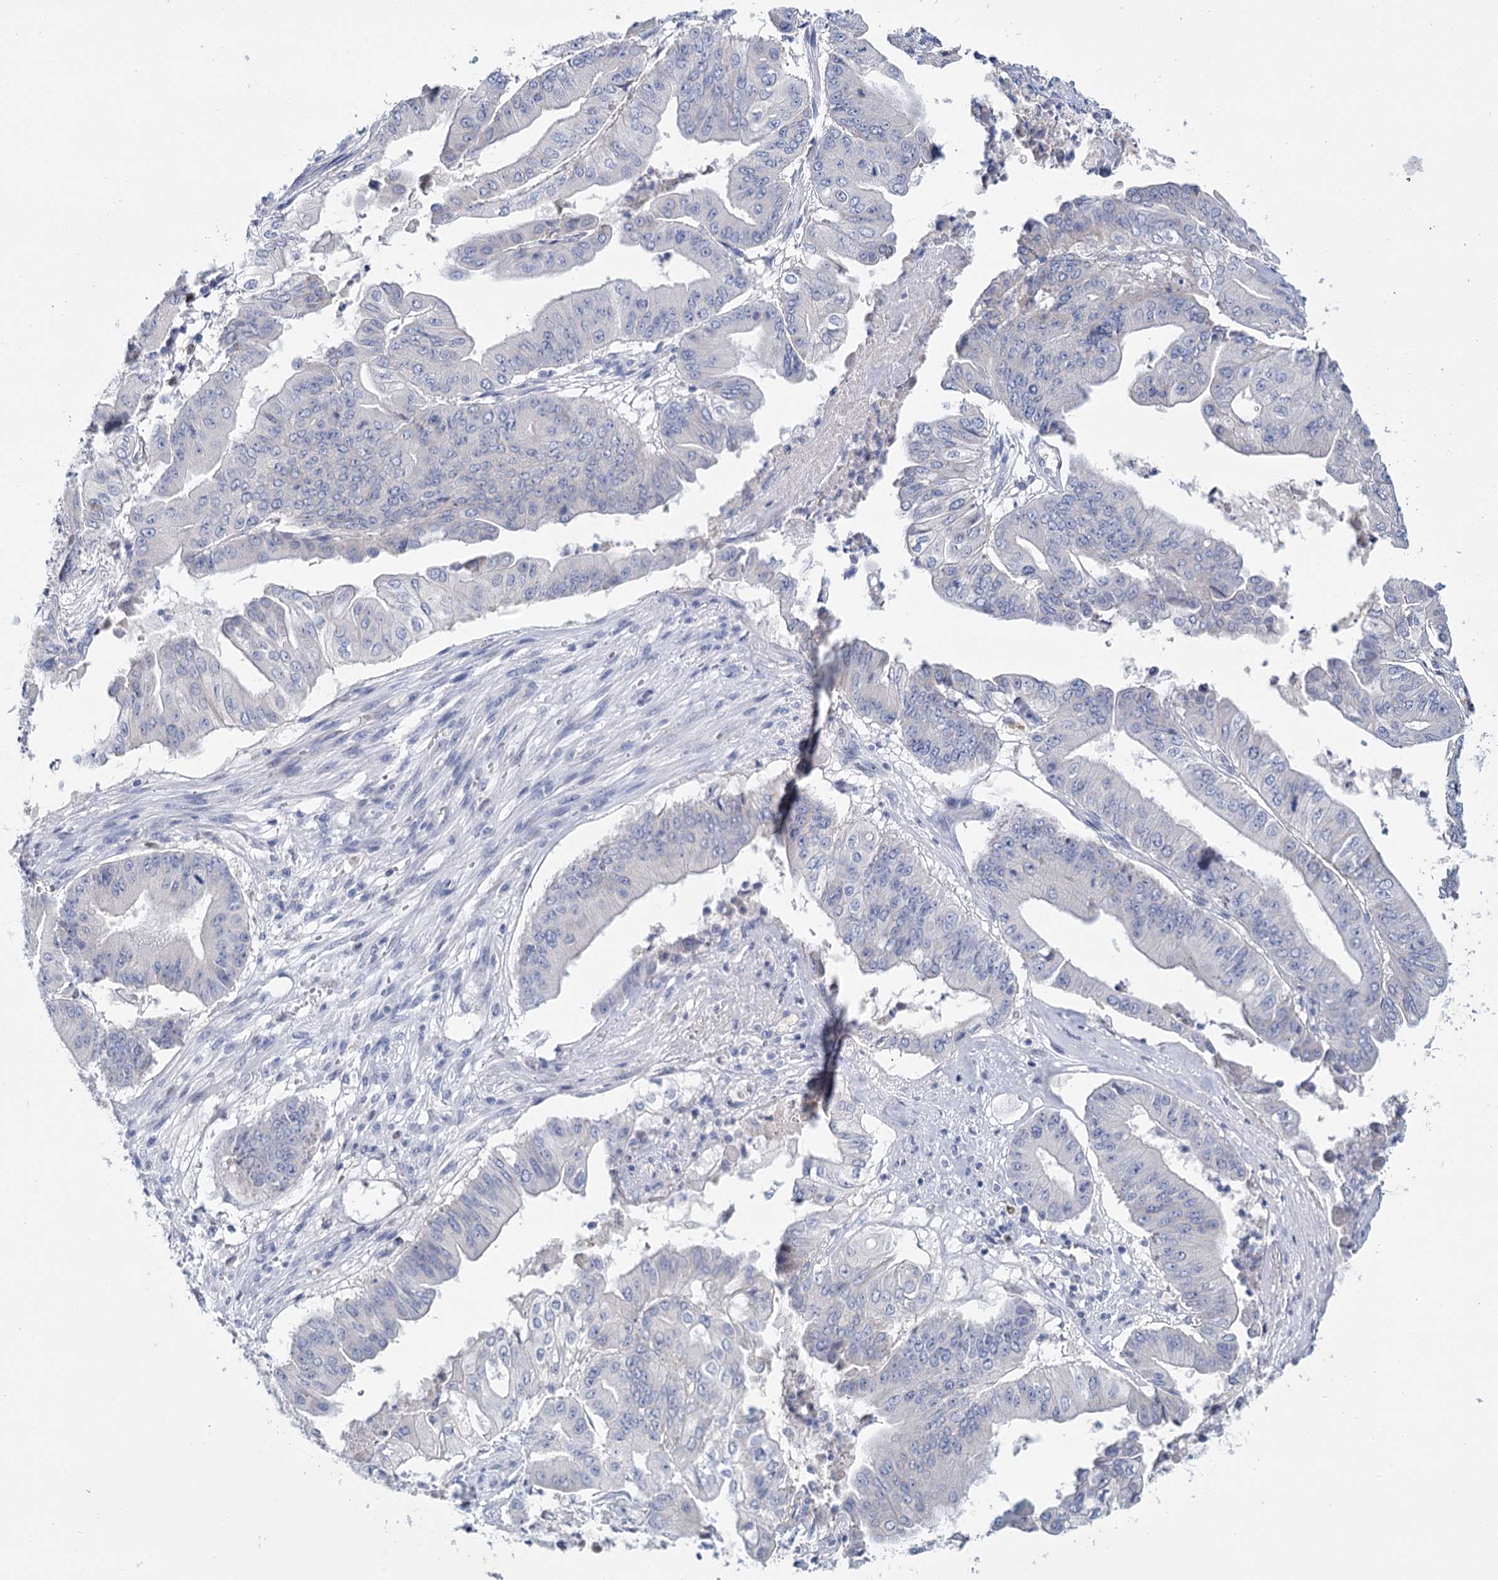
{"staining": {"intensity": "negative", "quantity": "none", "location": "none"}, "tissue": "pancreatic cancer", "cell_type": "Tumor cells", "image_type": "cancer", "snomed": [{"axis": "morphology", "description": "Adenocarcinoma, NOS"}, {"axis": "topography", "description": "Pancreas"}], "caption": "High power microscopy histopathology image of an immunohistochemistry image of pancreatic cancer (adenocarcinoma), revealing no significant staining in tumor cells.", "gene": "IGSF3", "patient": {"sex": "female", "age": 77}}